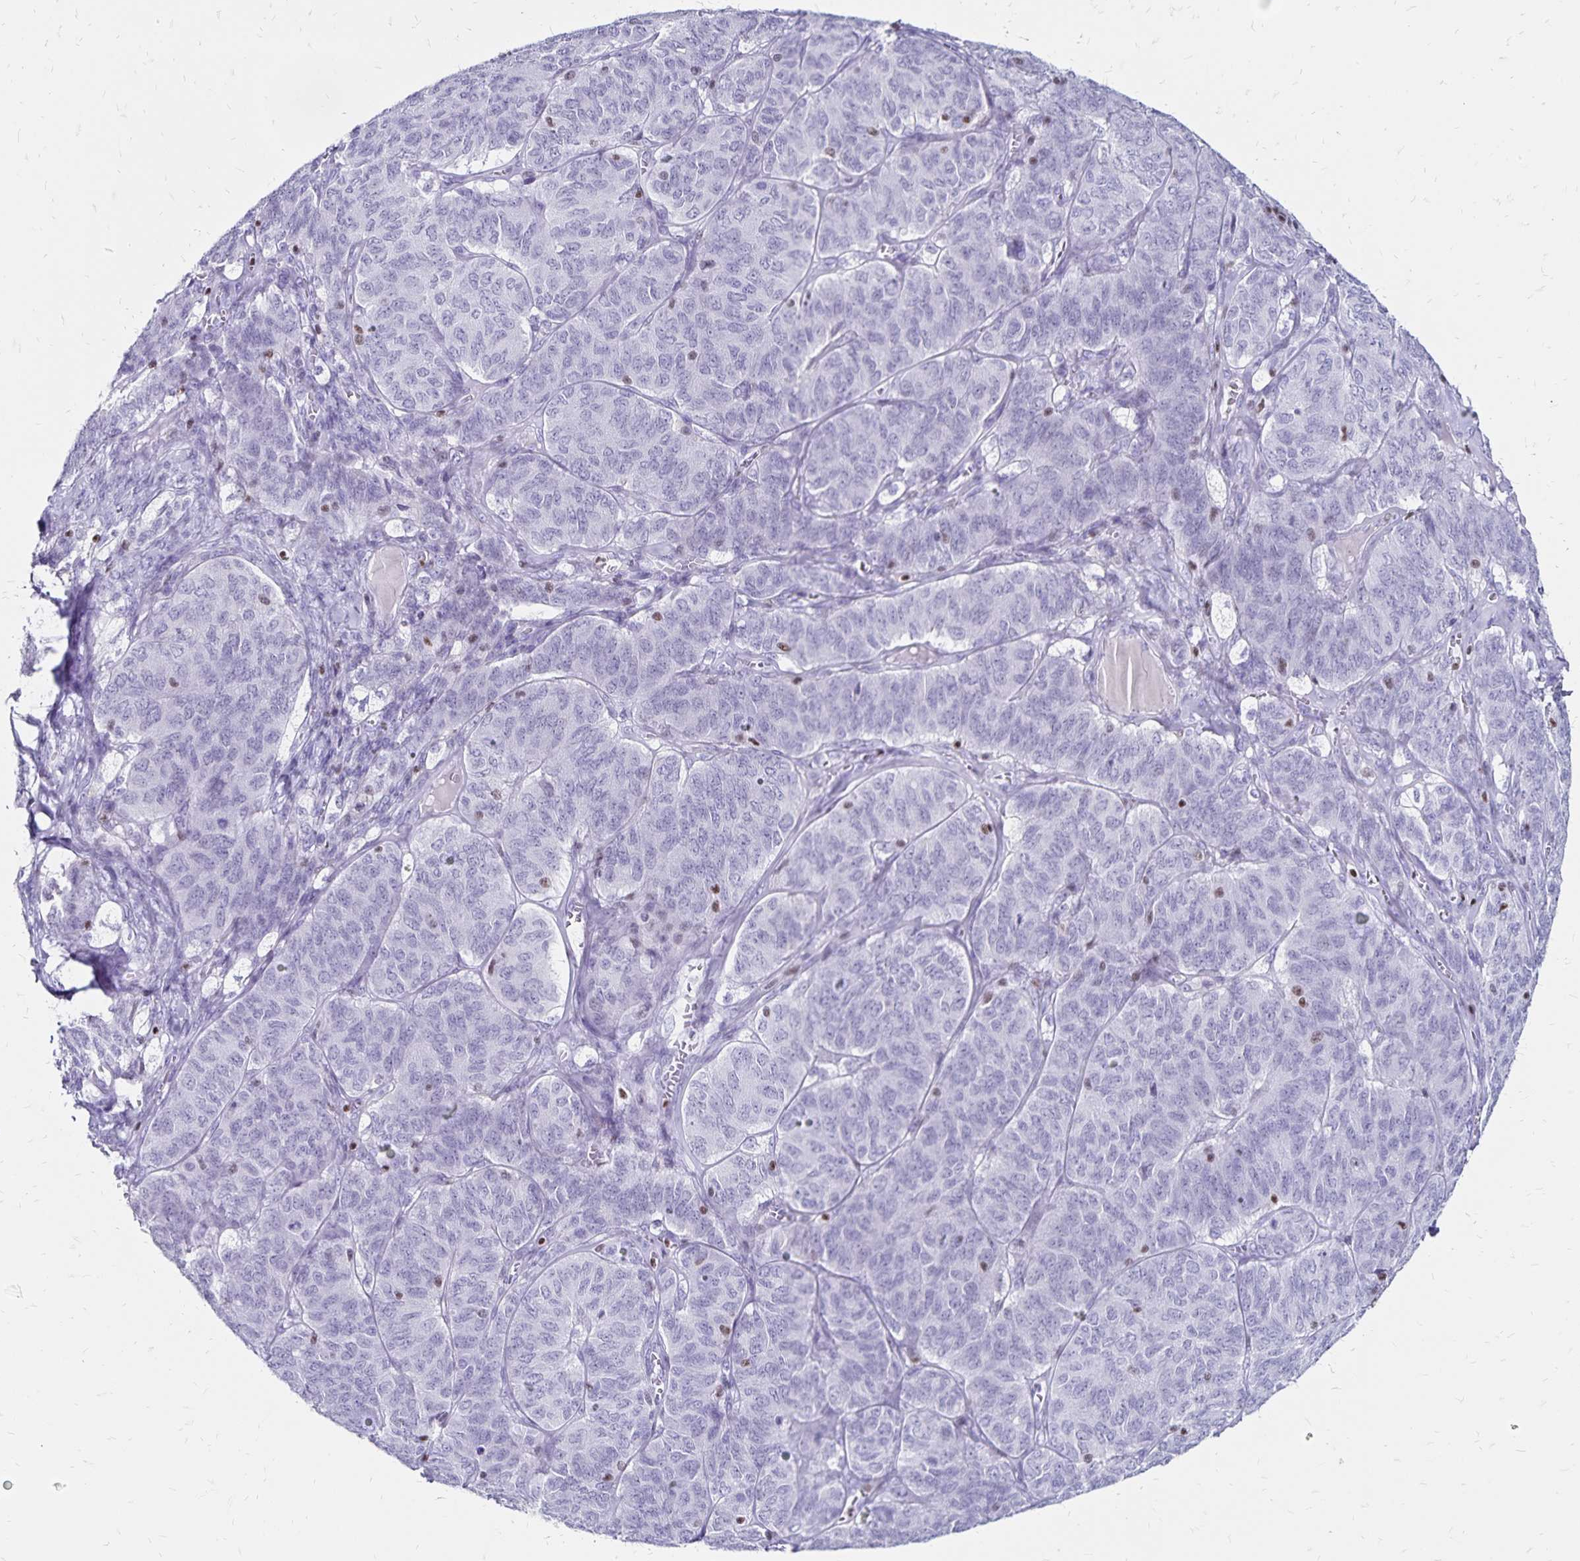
{"staining": {"intensity": "negative", "quantity": "none", "location": "none"}, "tissue": "ovarian cancer", "cell_type": "Tumor cells", "image_type": "cancer", "snomed": [{"axis": "morphology", "description": "Carcinoma, endometroid"}, {"axis": "topography", "description": "Ovary"}], "caption": "High magnification brightfield microscopy of ovarian endometroid carcinoma stained with DAB (brown) and counterstained with hematoxylin (blue): tumor cells show no significant staining. (DAB immunohistochemistry with hematoxylin counter stain).", "gene": "IKZF1", "patient": {"sex": "female", "age": 80}}